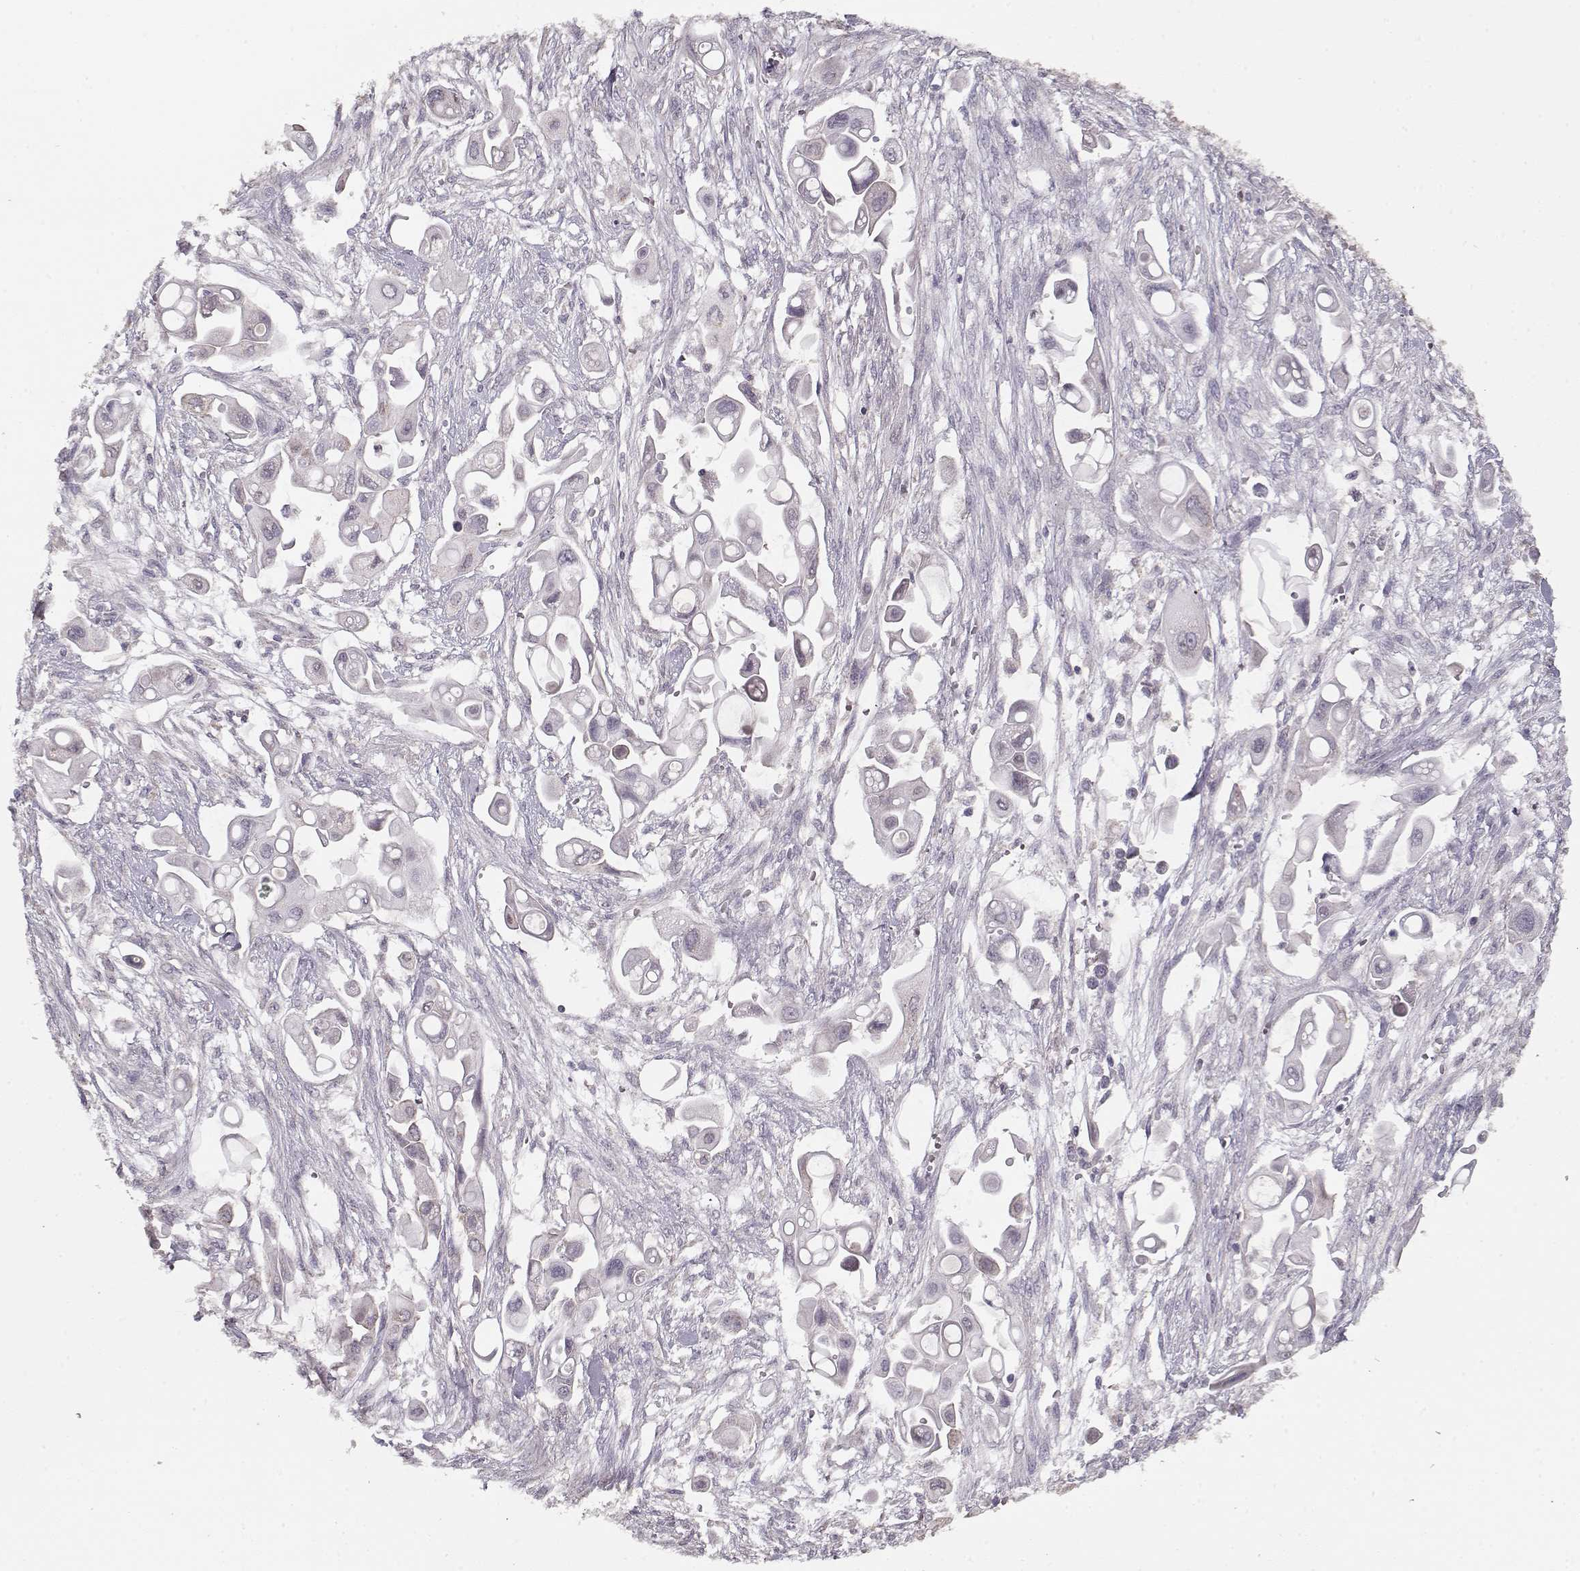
{"staining": {"intensity": "negative", "quantity": "none", "location": "none"}, "tissue": "pancreatic cancer", "cell_type": "Tumor cells", "image_type": "cancer", "snomed": [{"axis": "morphology", "description": "Adenocarcinoma, NOS"}, {"axis": "topography", "description": "Pancreas"}], "caption": "IHC of human pancreatic adenocarcinoma reveals no positivity in tumor cells.", "gene": "LAMA2", "patient": {"sex": "male", "age": 50}}